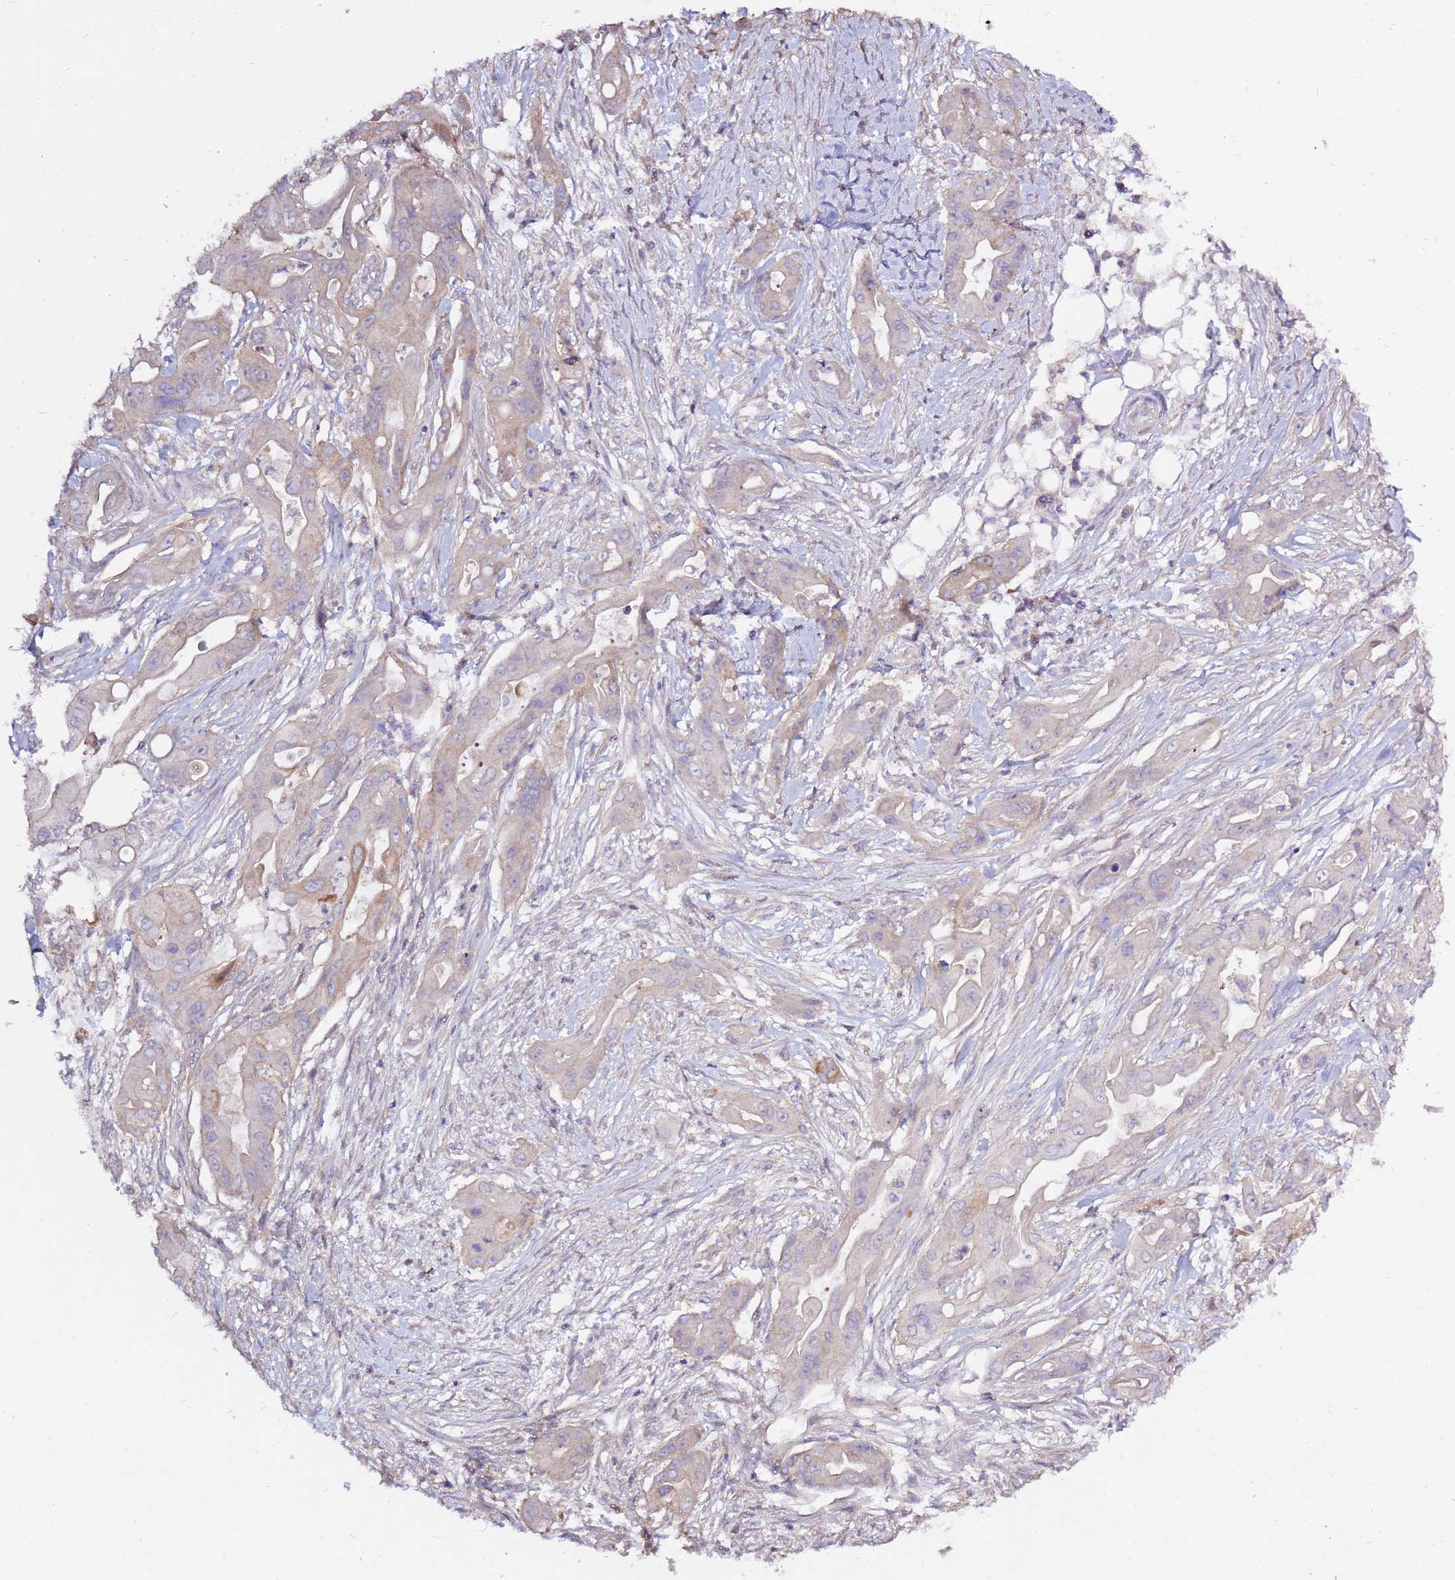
{"staining": {"intensity": "negative", "quantity": "none", "location": "none"}, "tissue": "ovarian cancer", "cell_type": "Tumor cells", "image_type": "cancer", "snomed": [{"axis": "morphology", "description": "Cystadenocarcinoma, mucinous, NOS"}, {"axis": "topography", "description": "Ovary"}], "caption": "IHC of ovarian cancer displays no staining in tumor cells.", "gene": "EVA1B", "patient": {"sex": "female", "age": 70}}